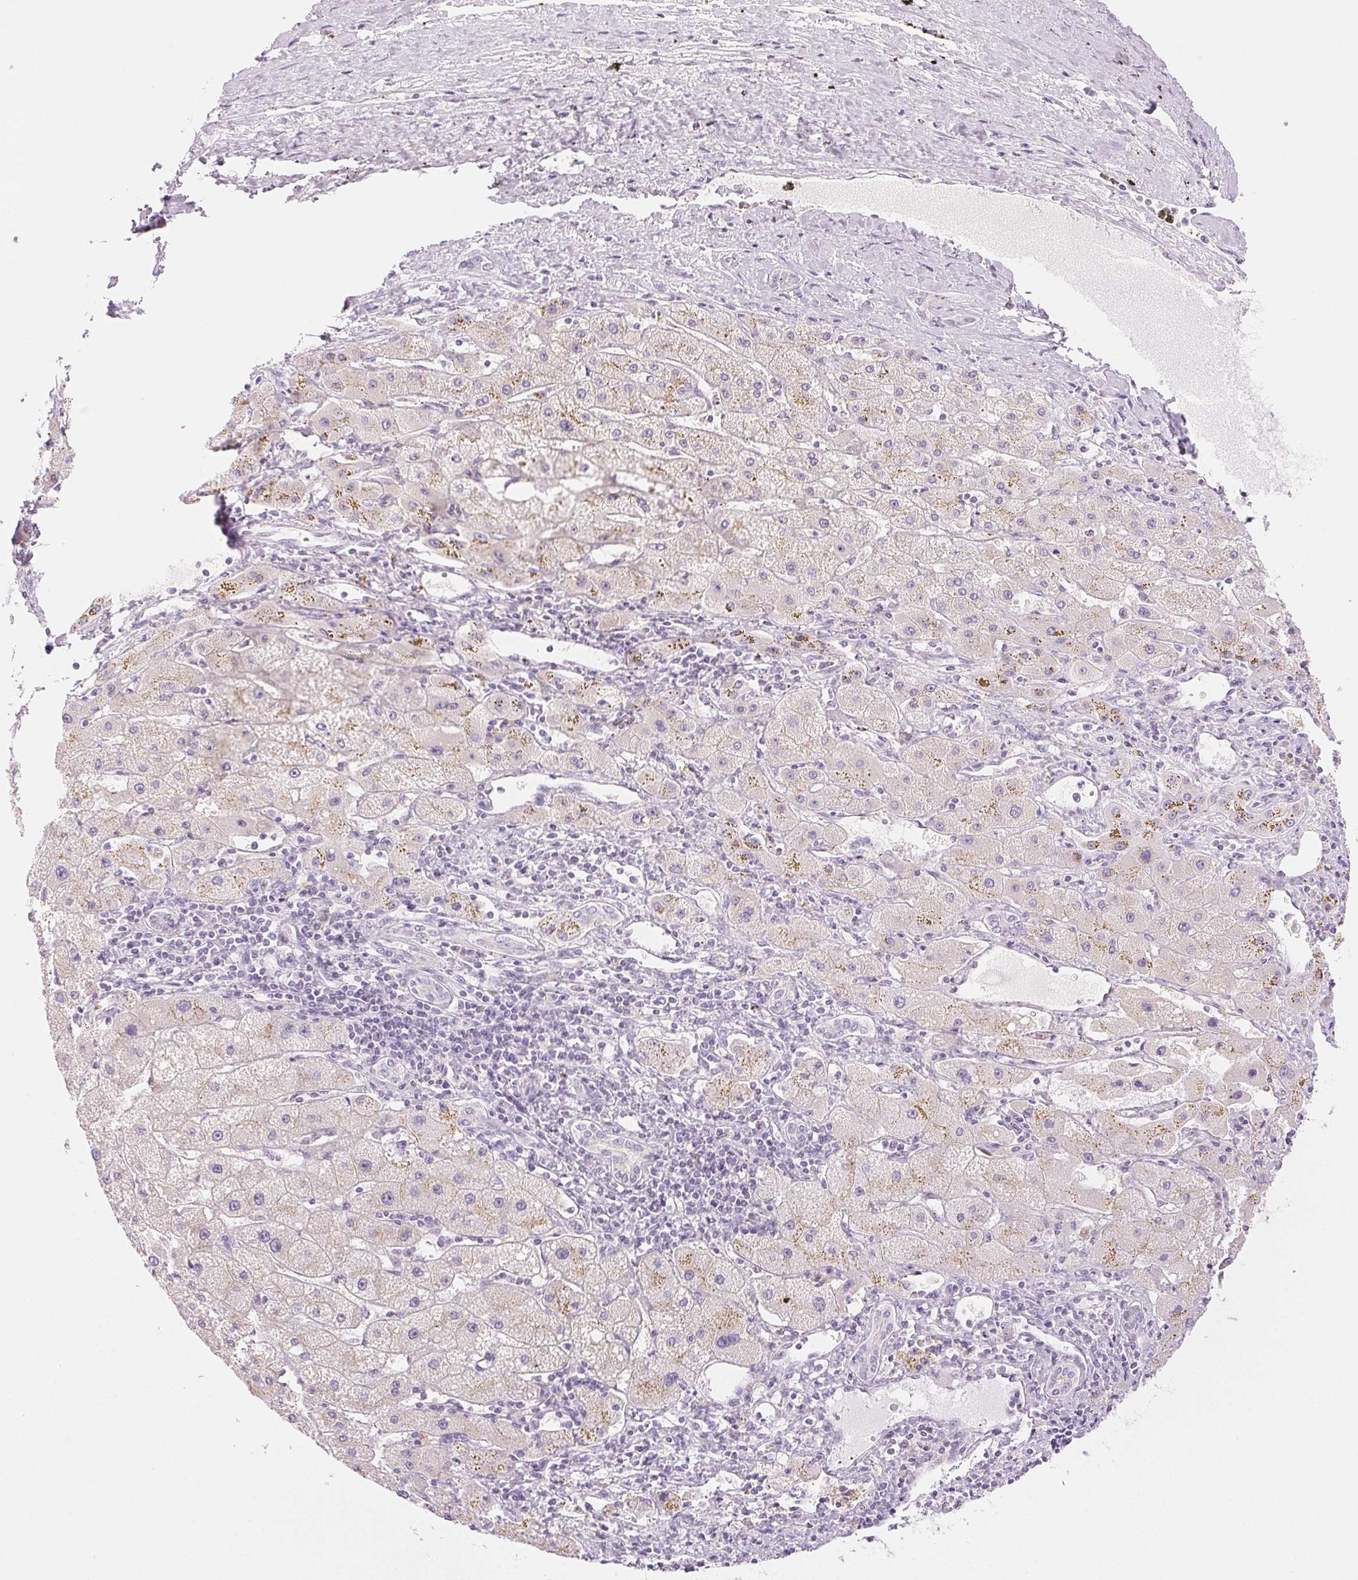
{"staining": {"intensity": "negative", "quantity": "none", "location": "none"}, "tissue": "liver cancer", "cell_type": "Tumor cells", "image_type": "cancer", "snomed": [{"axis": "morphology", "description": "Carcinoma, Hepatocellular, NOS"}, {"axis": "topography", "description": "Liver"}], "caption": "Photomicrograph shows no significant protein positivity in tumor cells of liver cancer (hepatocellular carcinoma).", "gene": "SLC5A2", "patient": {"sex": "female", "age": 82}}